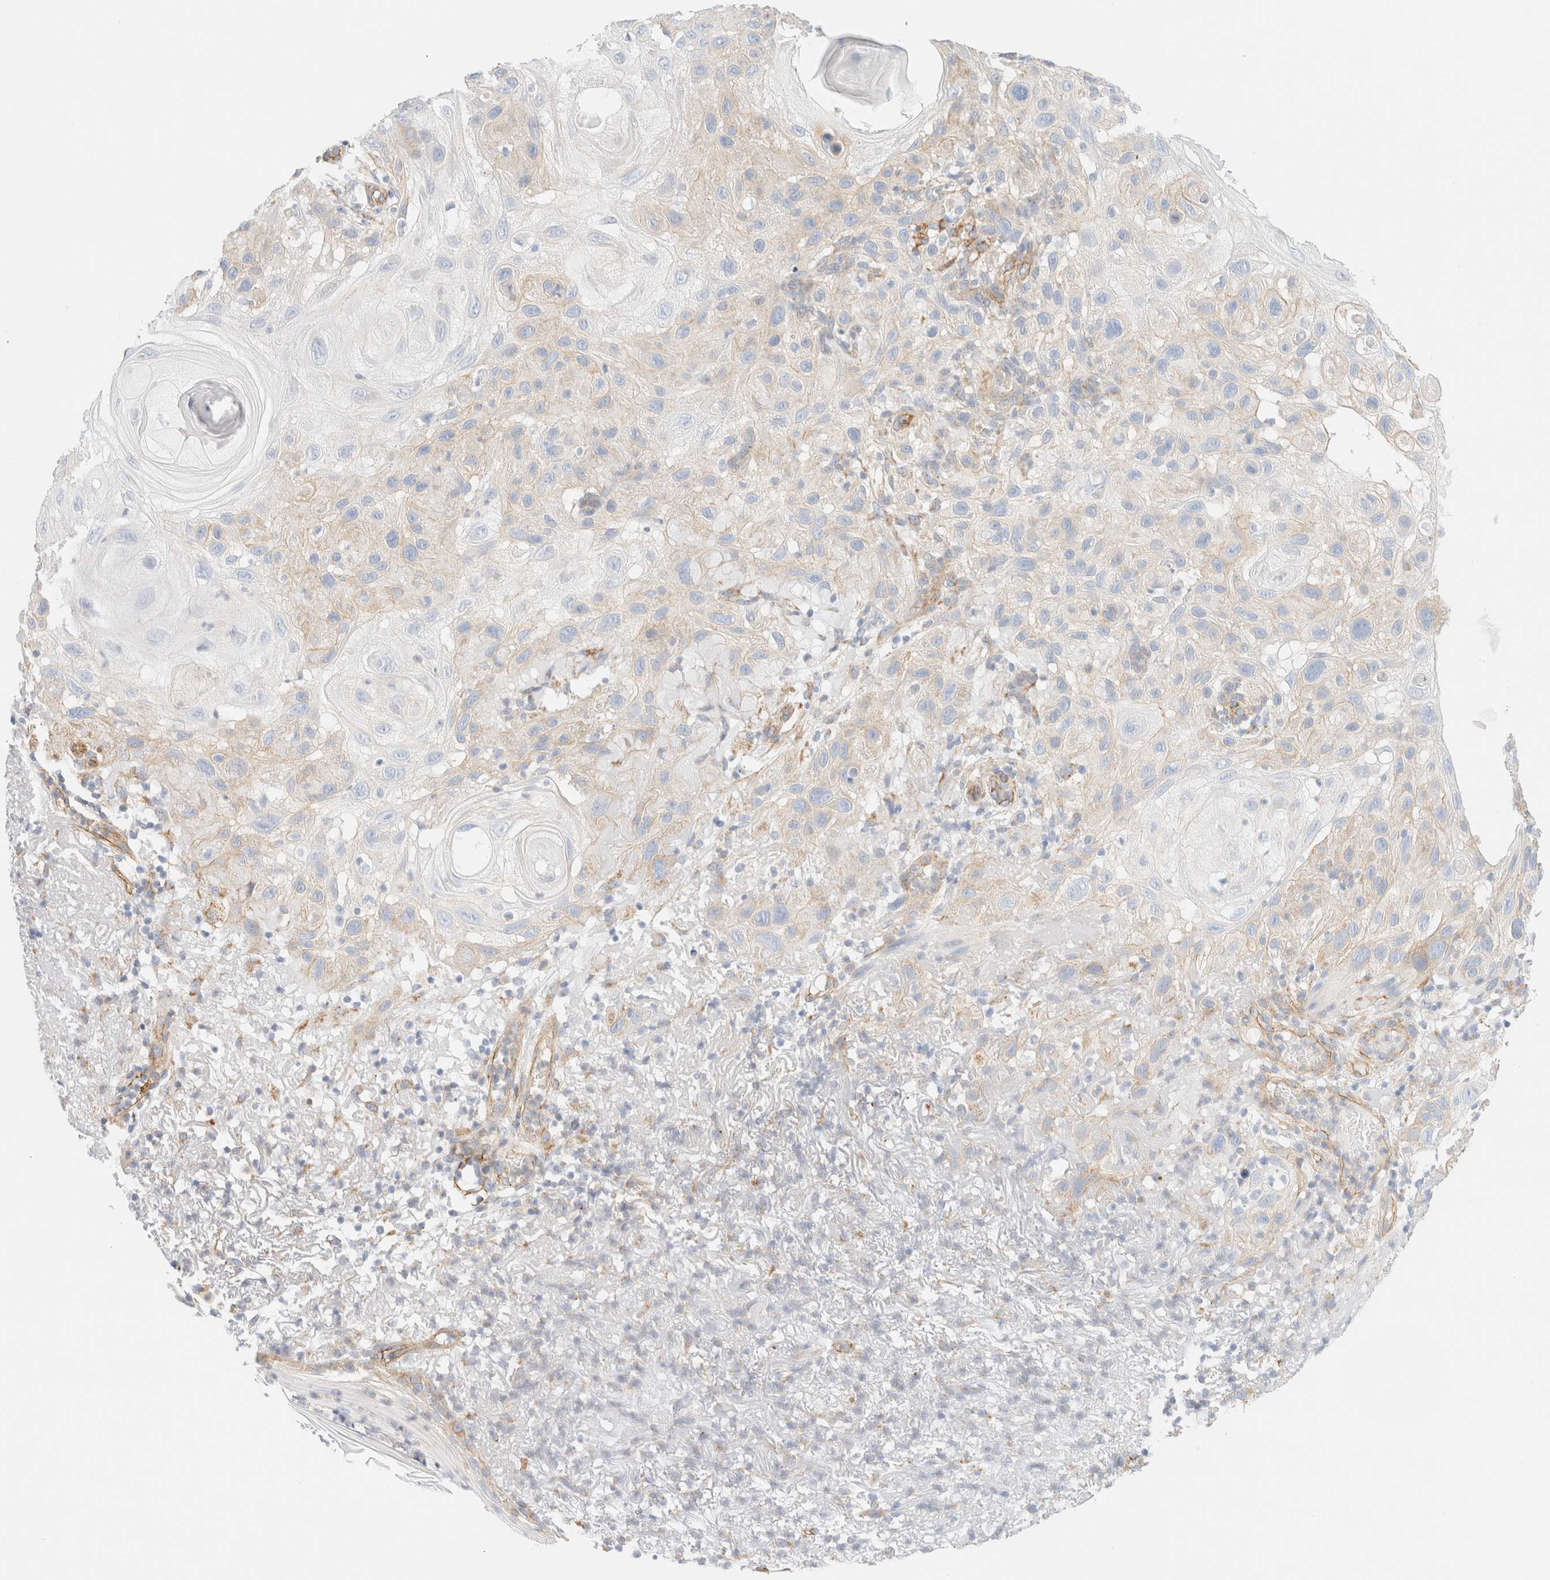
{"staining": {"intensity": "weak", "quantity": "<25%", "location": "cytoplasmic/membranous"}, "tissue": "skin cancer", "cell_type": "Tumor cells", "image_type": "cancer", "snomed": [{"axis": "morphology", "description": "Squamous cell carcinoma, NOS"}, {"axis": "topography", "description": "Skin"}], "caption": "IHC photomicrograph of neoplastic tissue: skin cancer (squamous cell carcinoma) stained with DAB demonstrates no significant protein expression in tumor cells.", "gene": "CYB5R4", "patient": {"sex": "female", "age": 96}}